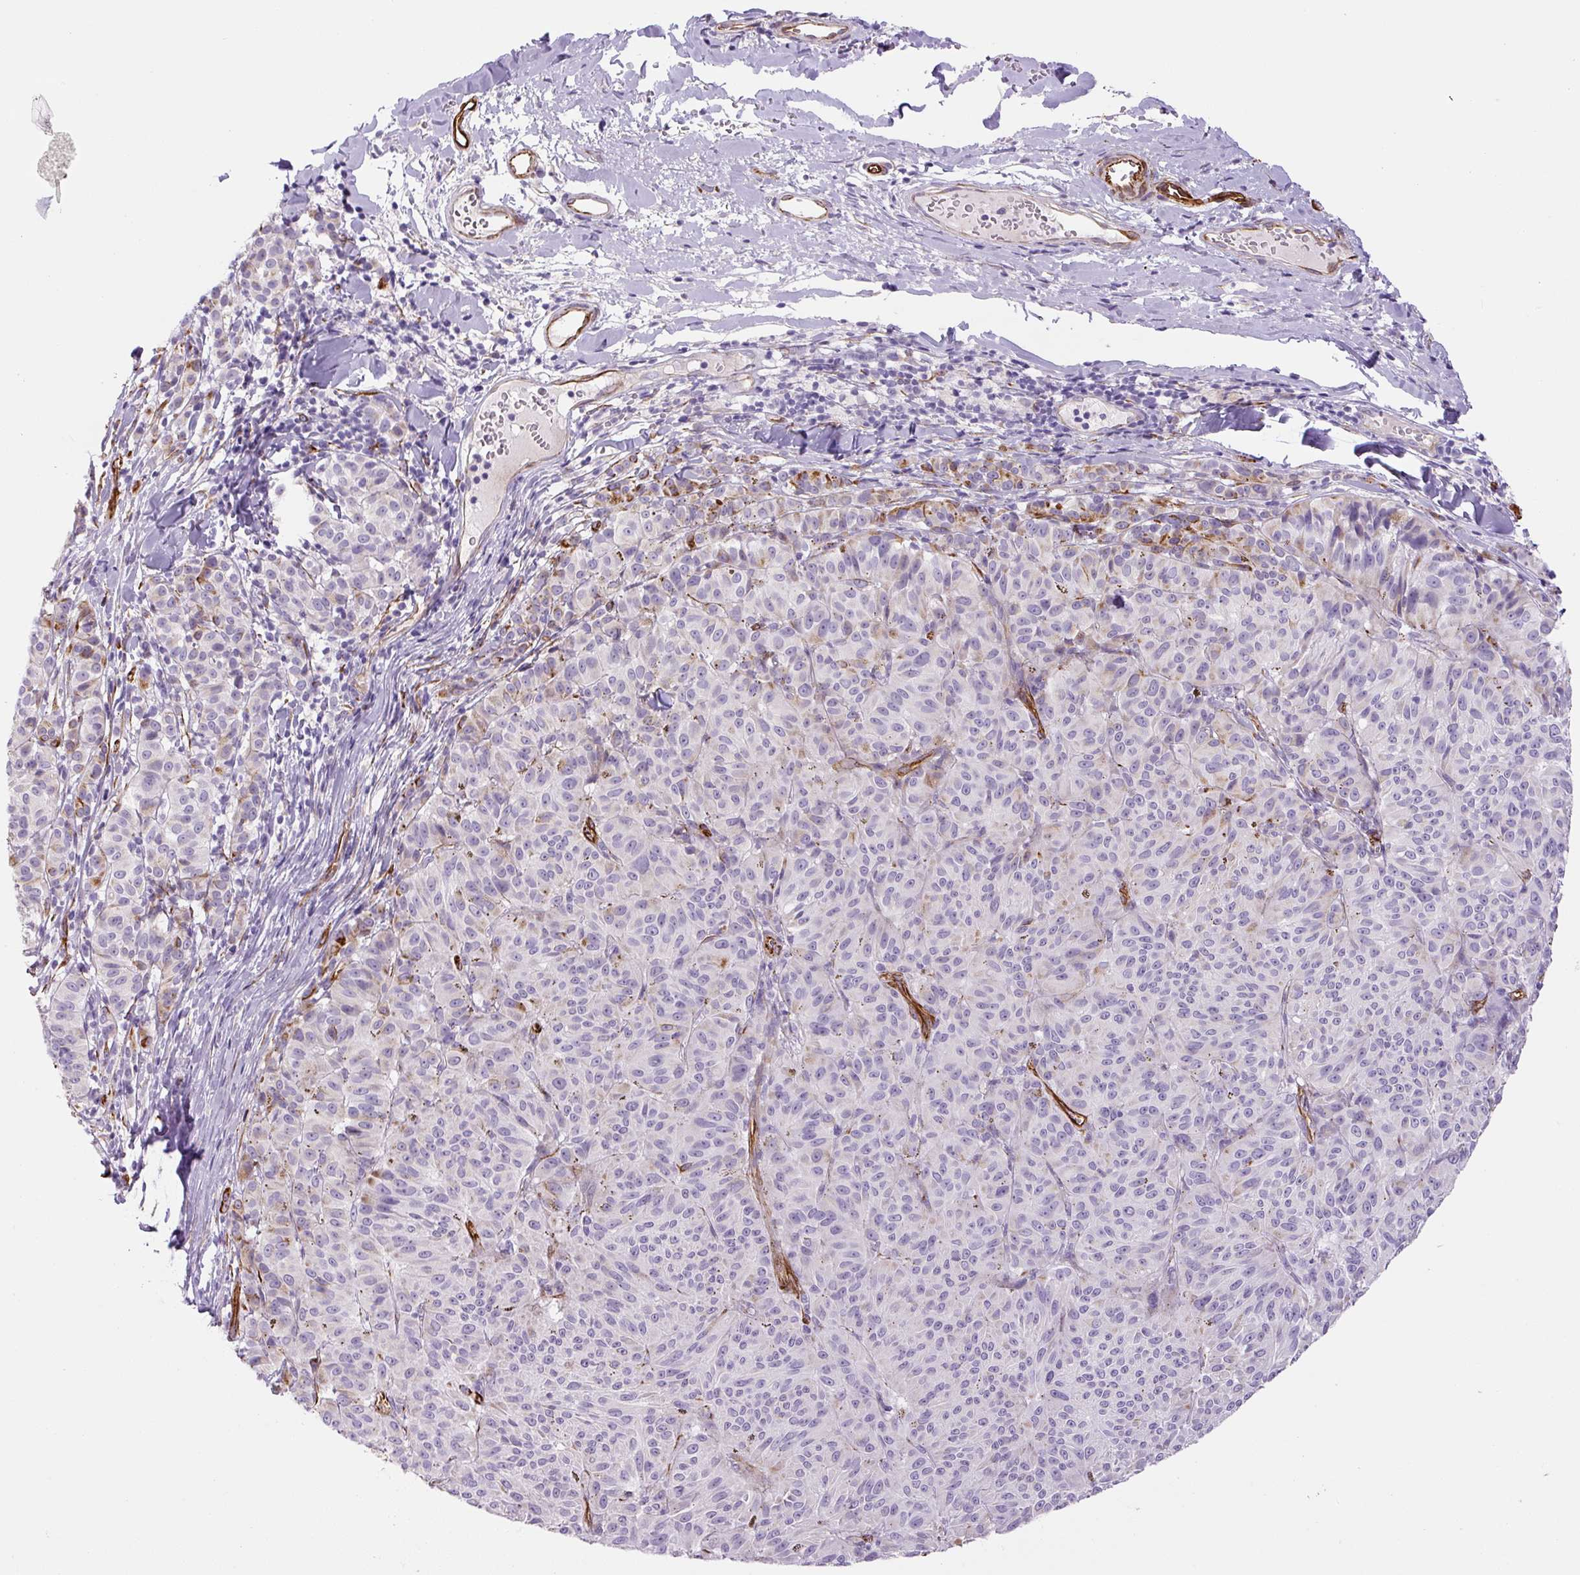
{"staining": {"intensity": "negative", "quantity": "none", "location": "none"}, "tissue": "melanoma", "cell_type": "Tumor cells", "image_type": "cancer", "snomed": [{"axis": "morphology", "description": "Malignant melanoma, NOS"}, {"axis": "topography", "description": "Skin"}], "caption": "Immunohistochemical staining of human melanoma demonstrates no significant positivity in tumor cells. Nuclei are stained in blue.", "gene": "NES", "patient": {"sex": "female", "age": 72}}